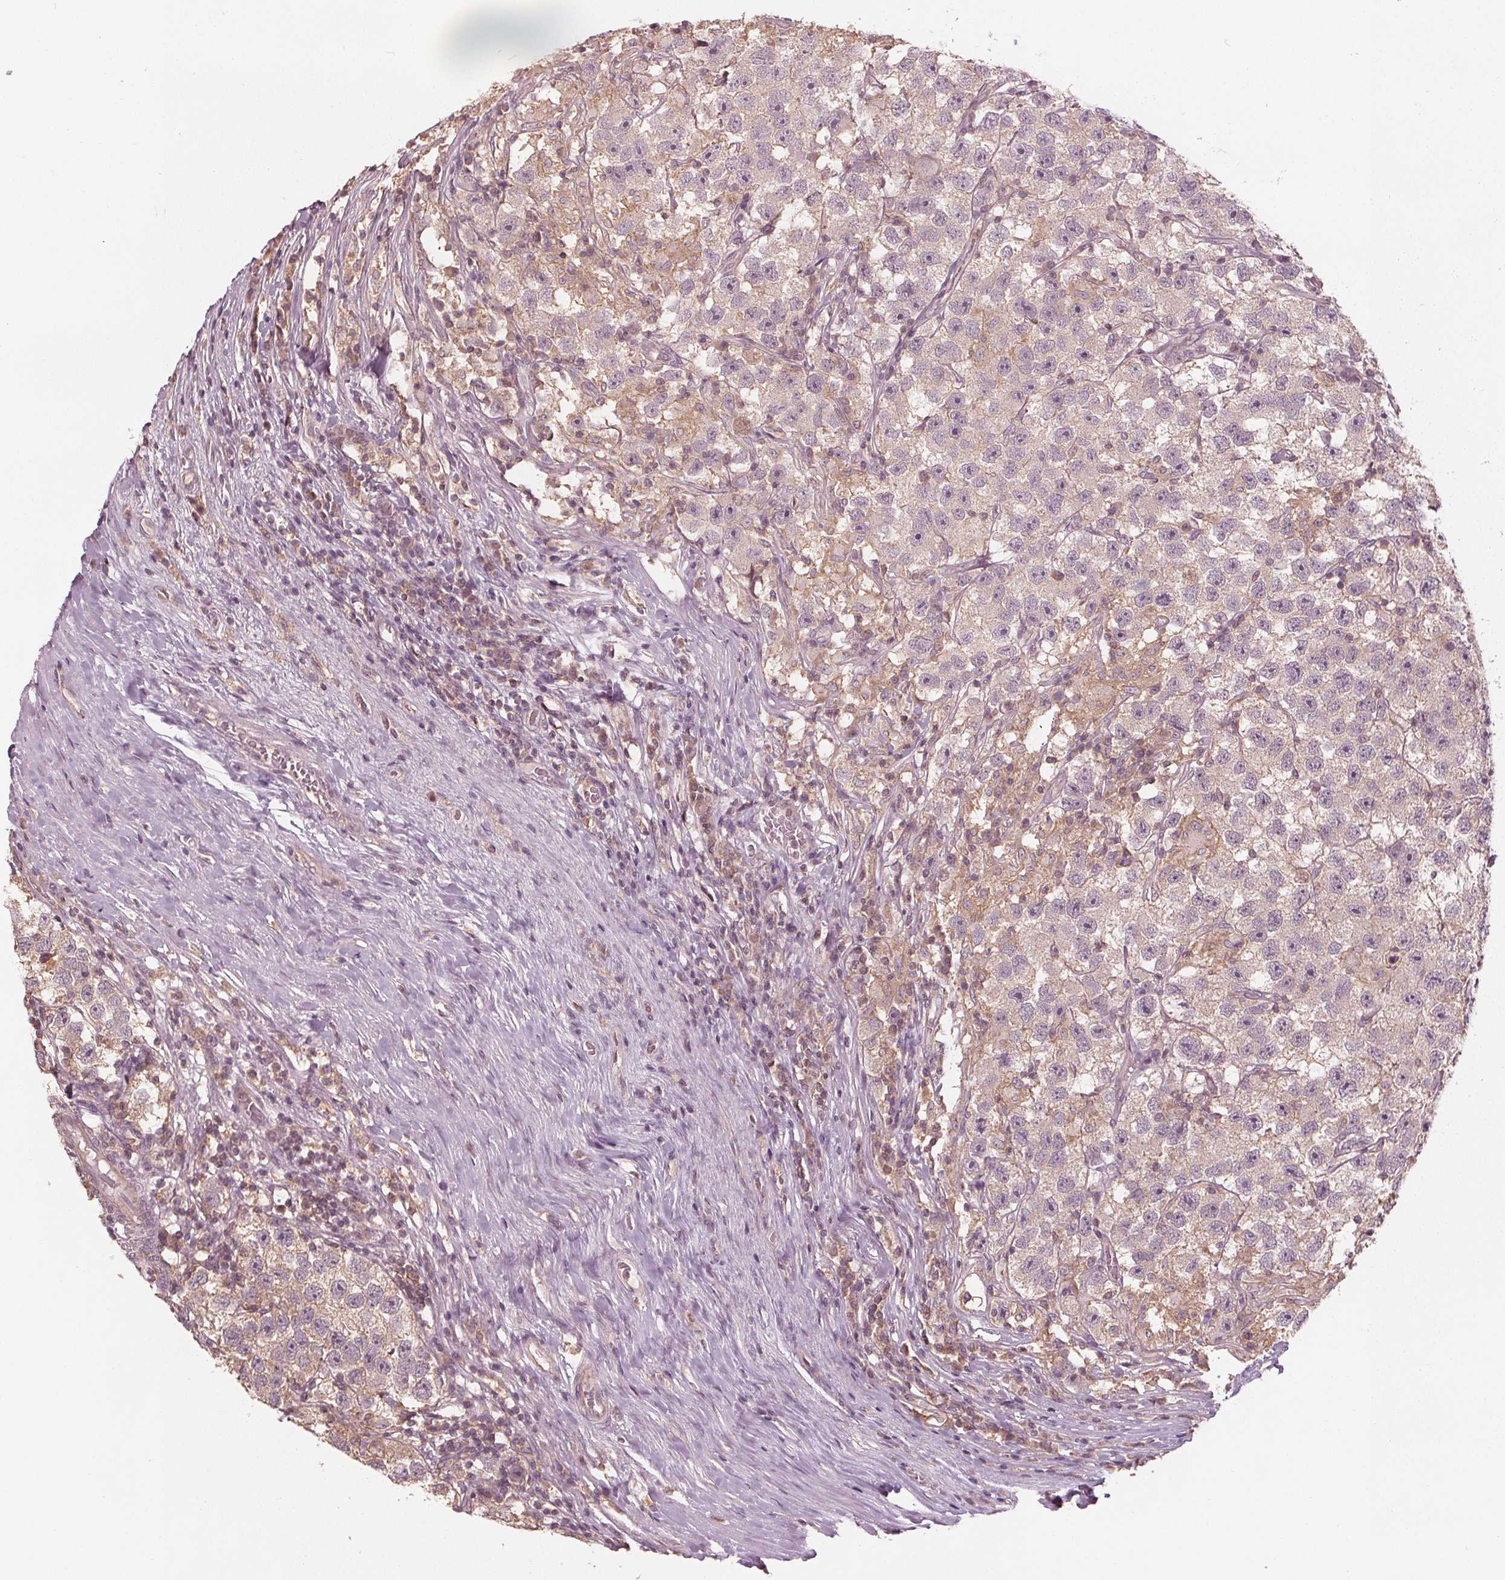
{"staining": {"intensity": "weak", "quantity": "<25%", "location": "cytoplasmic/membranous"}, "tissue": "testis cancer", "cell_type": "Tumor cells", "image_type": "cancer", "snomed": [{"axis": "morphology", "description": "Seminoma, NOS"}, {"axis": "topography", "description": "Testis"}], "caption": "This is a image of immunohistochemistry staining of testis cancer, which shows no positivity in tumor cells. The staining is performed using DAB (3,3'-diaminobenzidine) brown chromogen with nuclei counter-stained in using hematoxylin.", "gene": "GNB2", "patient": {"sex": "male", "age": 26}}